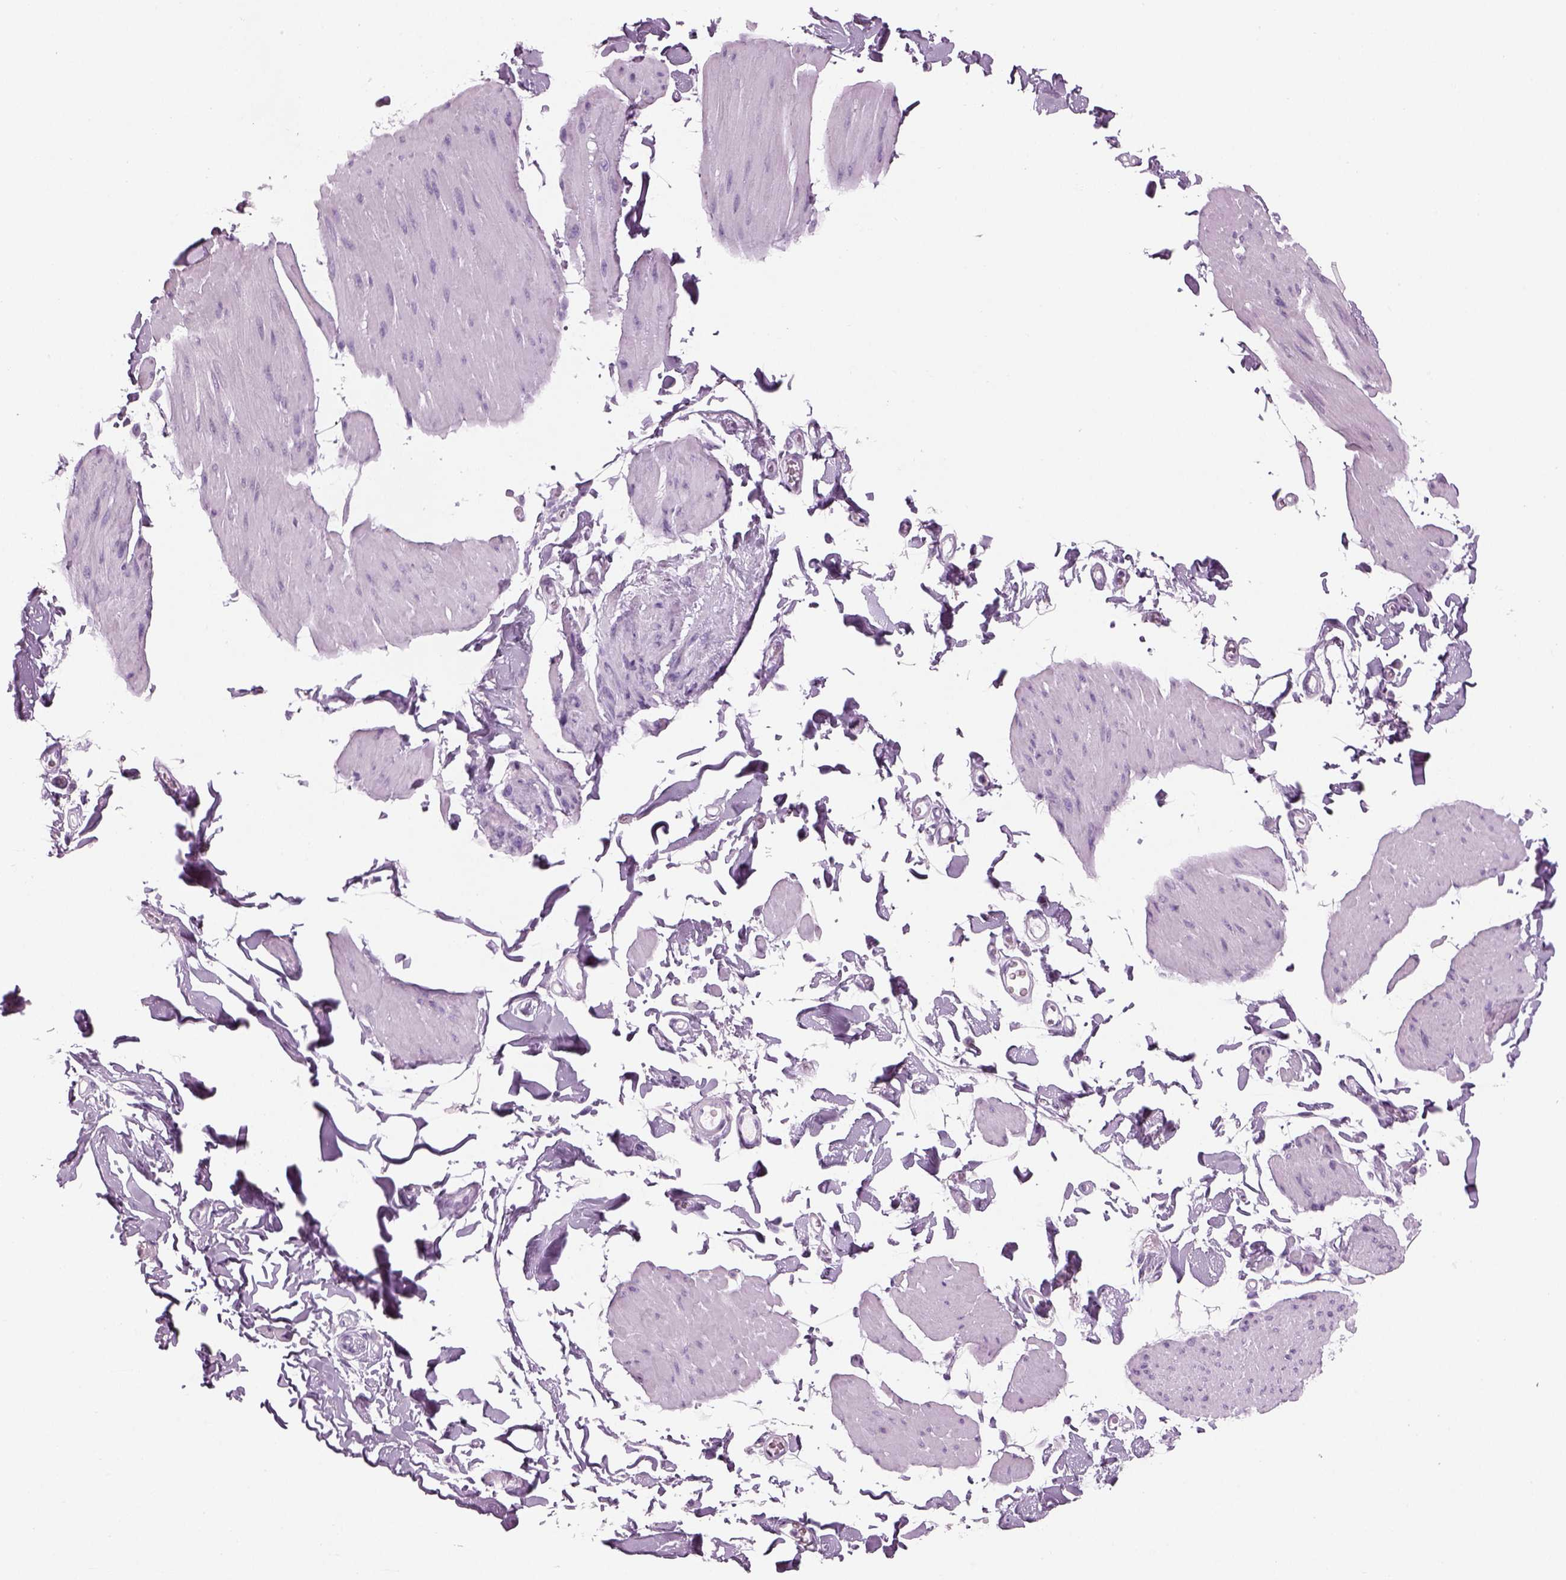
{"staining": {"intensity": "negative", "quantity": "none", "location": "none"}, "tissue": "smooth muscle", "cell_type": "Smooth muscle cells", "image_type": "normal", "snomed": [{"axis": "morphology", "description": "Normal tissue, NOS"}, {"axis": "topography", "description": "Adipose tissue"}, {"axis": "topography", "description": "Smooth muscle"}, {"axis": "topography", "description": "Peripheral nerve tissue"}], "caption": "This is an immunohistochemistry histopathology image of normal smooth muscle. There is no staining in smooth muscle cells.", "gene": "SAG", "patient": {"sex": "male", "age": 83}}